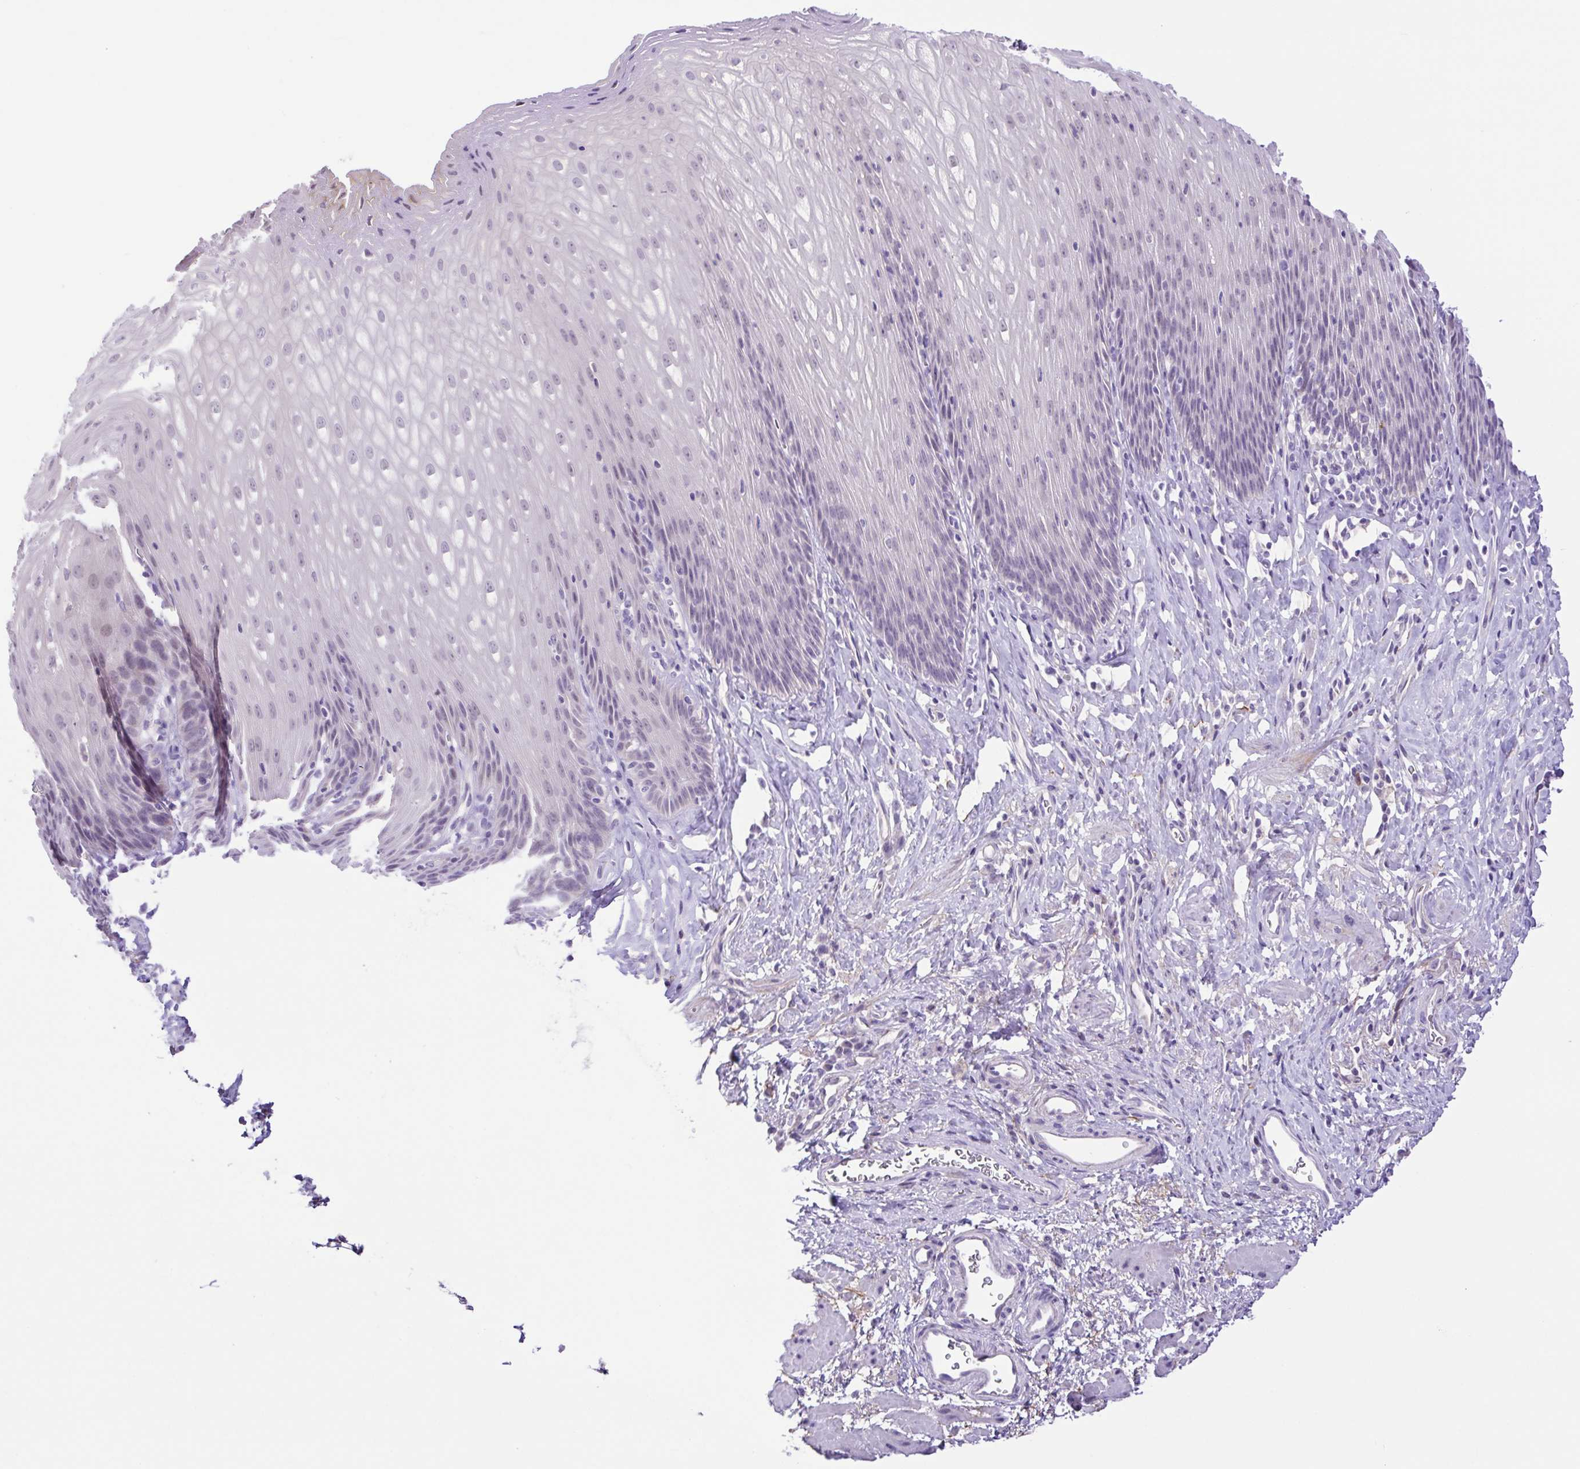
{"staining": {"intensity": "moderate", "quantity": "<25%", "location": "cytoplasmic/membranous,nuclear"}, "tissue": "esophagus", "cell_type": "Squamous epithelial cells", "image_type": "normal", "snomed": [{"axis": "morphology", "description": "Normal tissue, NOS"}, {"axis": "topography", "description": "Esophagus"}], "caption": "The immunohistochemical stain highlights moderate cytoplasmic/membranous,nuclear expression in squamous epithelial cells of normal esophagus. (Brightfield microscopy of DAB IHC at high magnification).", "gene": "DCLK2", "patient": {"sex": "female", "age": 61}}